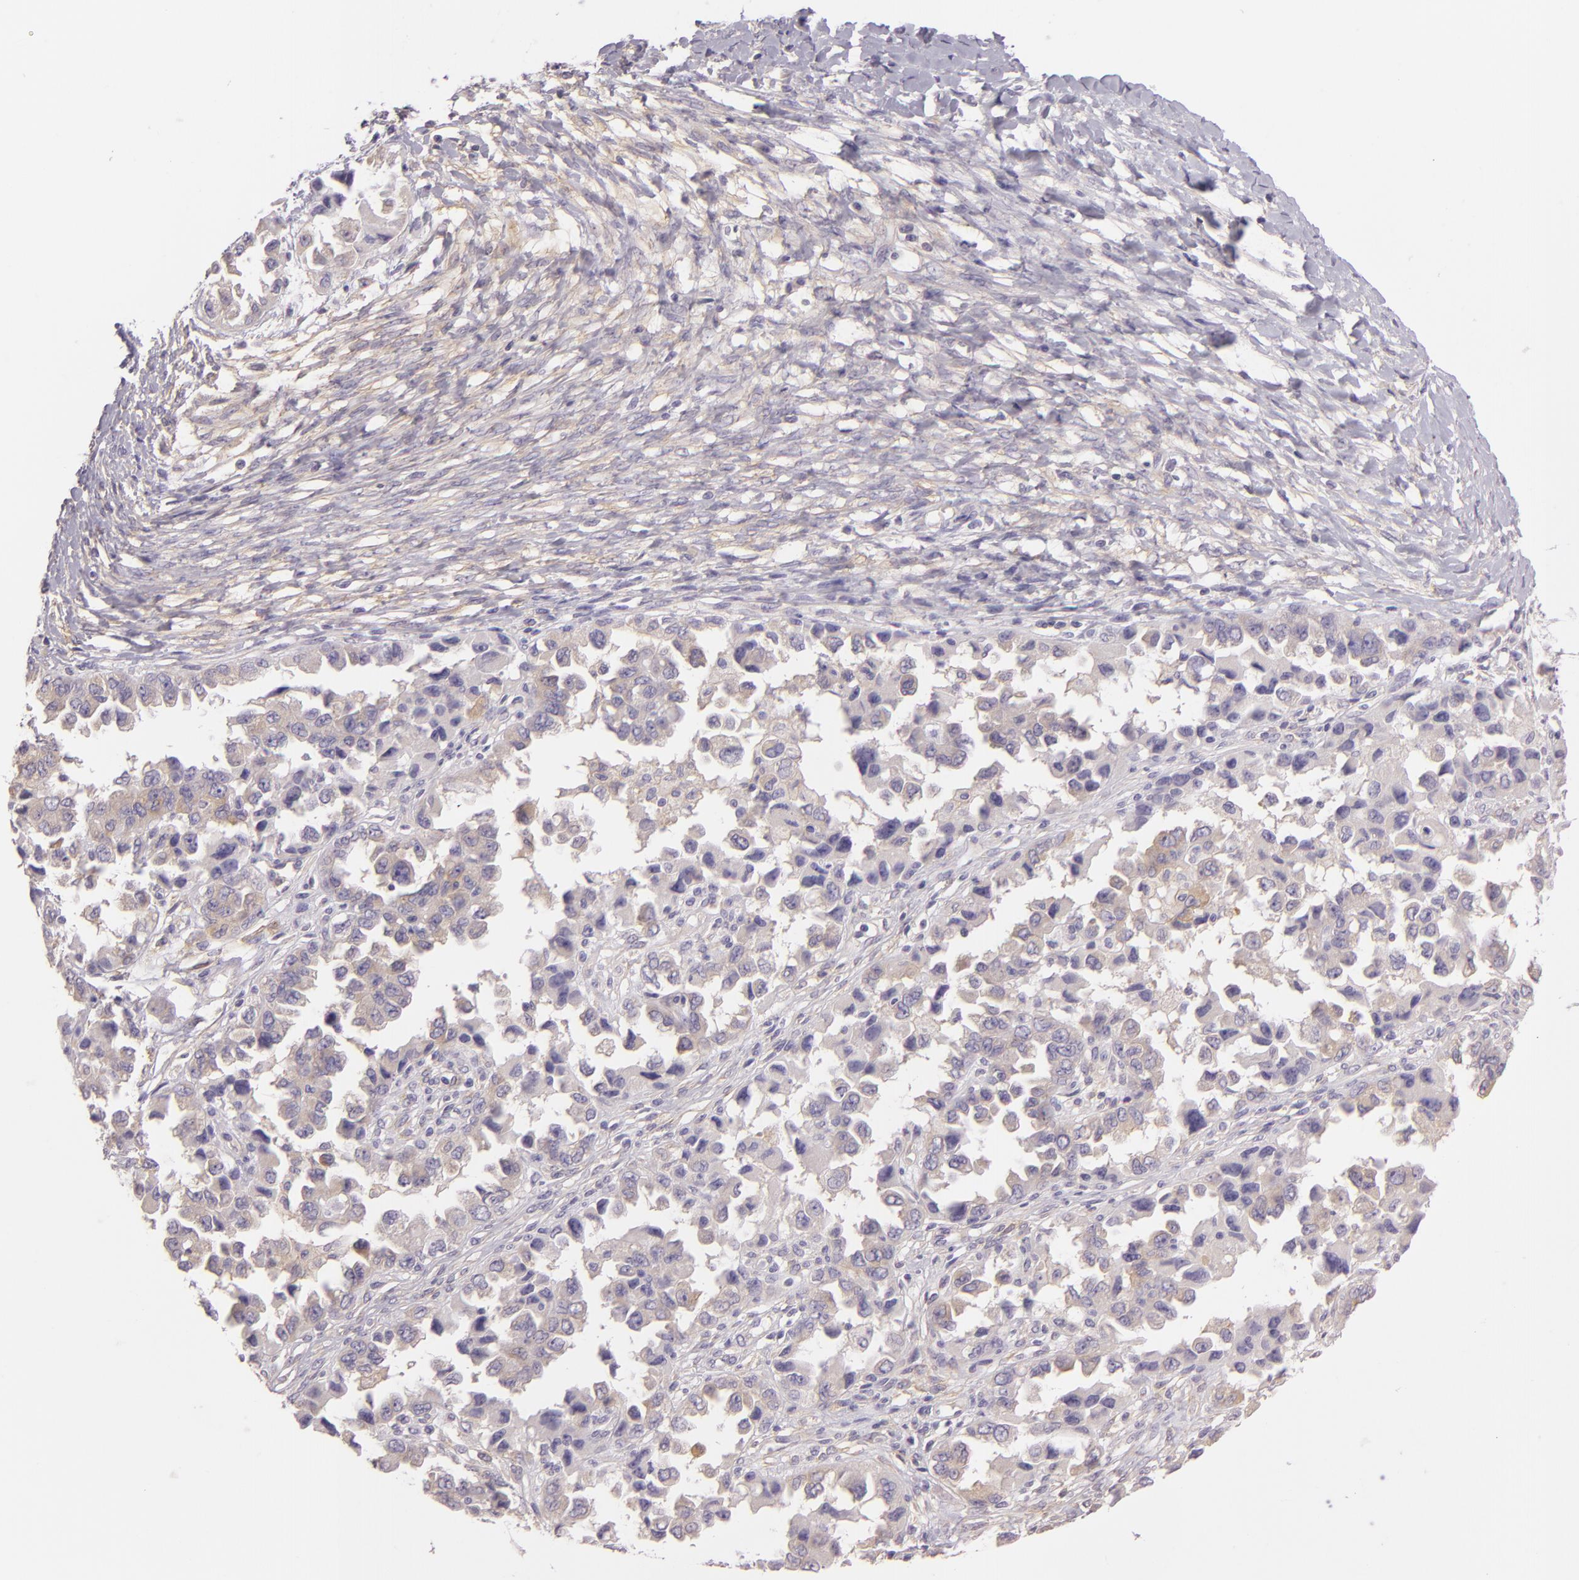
{"staining": {"intensity": "weak", "quantity": "25%-75%", "location": "cytoplasmic/membranous"}, "tissue": "ovarian cancer", "cell_type": "Tumor cells", "image_type": "cancer", "snomed": [{"axis": "morphology", "description": "Cystadenocarcinoma, serous, NOS"}, {"axis": "topography", "description": "Ovary"}], "caption": "Protein expression analysis of ovarian cancer displays weak cytoplasmic/membranous positivity in approximately 25%-75% of tumor cells.", "gene": "ZC3H7B", "patient": {"sex": "female", "age": 84}}